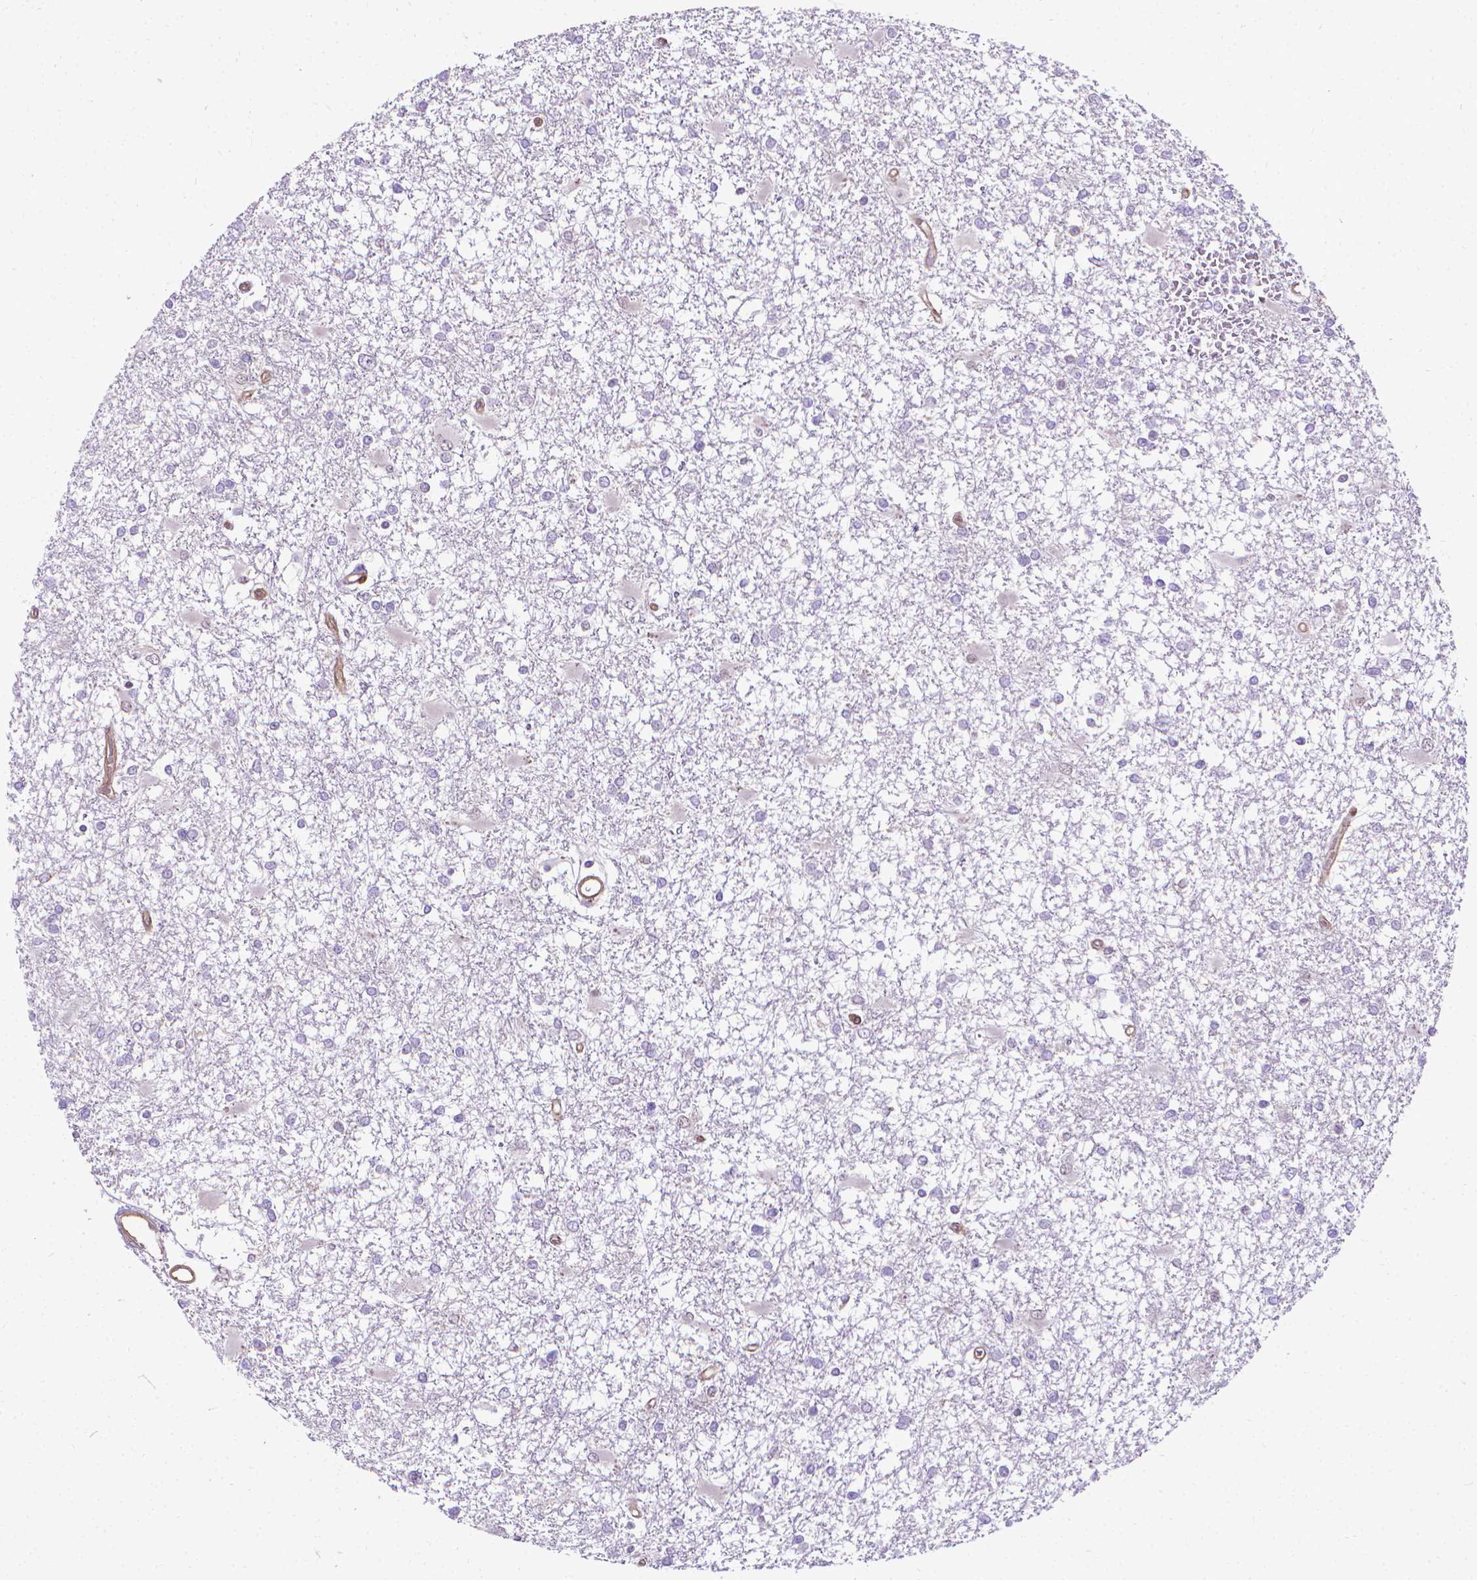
{"staining": {"intensity": "negative", "quantity": "none", "location": "none"}, "tissue": "glioma", "cell_type": "Tumor cells", "image_type": "cancer", "snomed": [{"axis": "morphology", "description": "Glioma, malignant, High grade"}, {"axis": "topography", "description": "Cerebral cortex"}], "caption": "DAB immunohistochemical staining of human malignant high-grade glioma exhibits no significant staining in tumor cells. (DAB IHC, high magnification).", "gene": "CFAP299", "patient": {"sex": "male", "age": 79}}